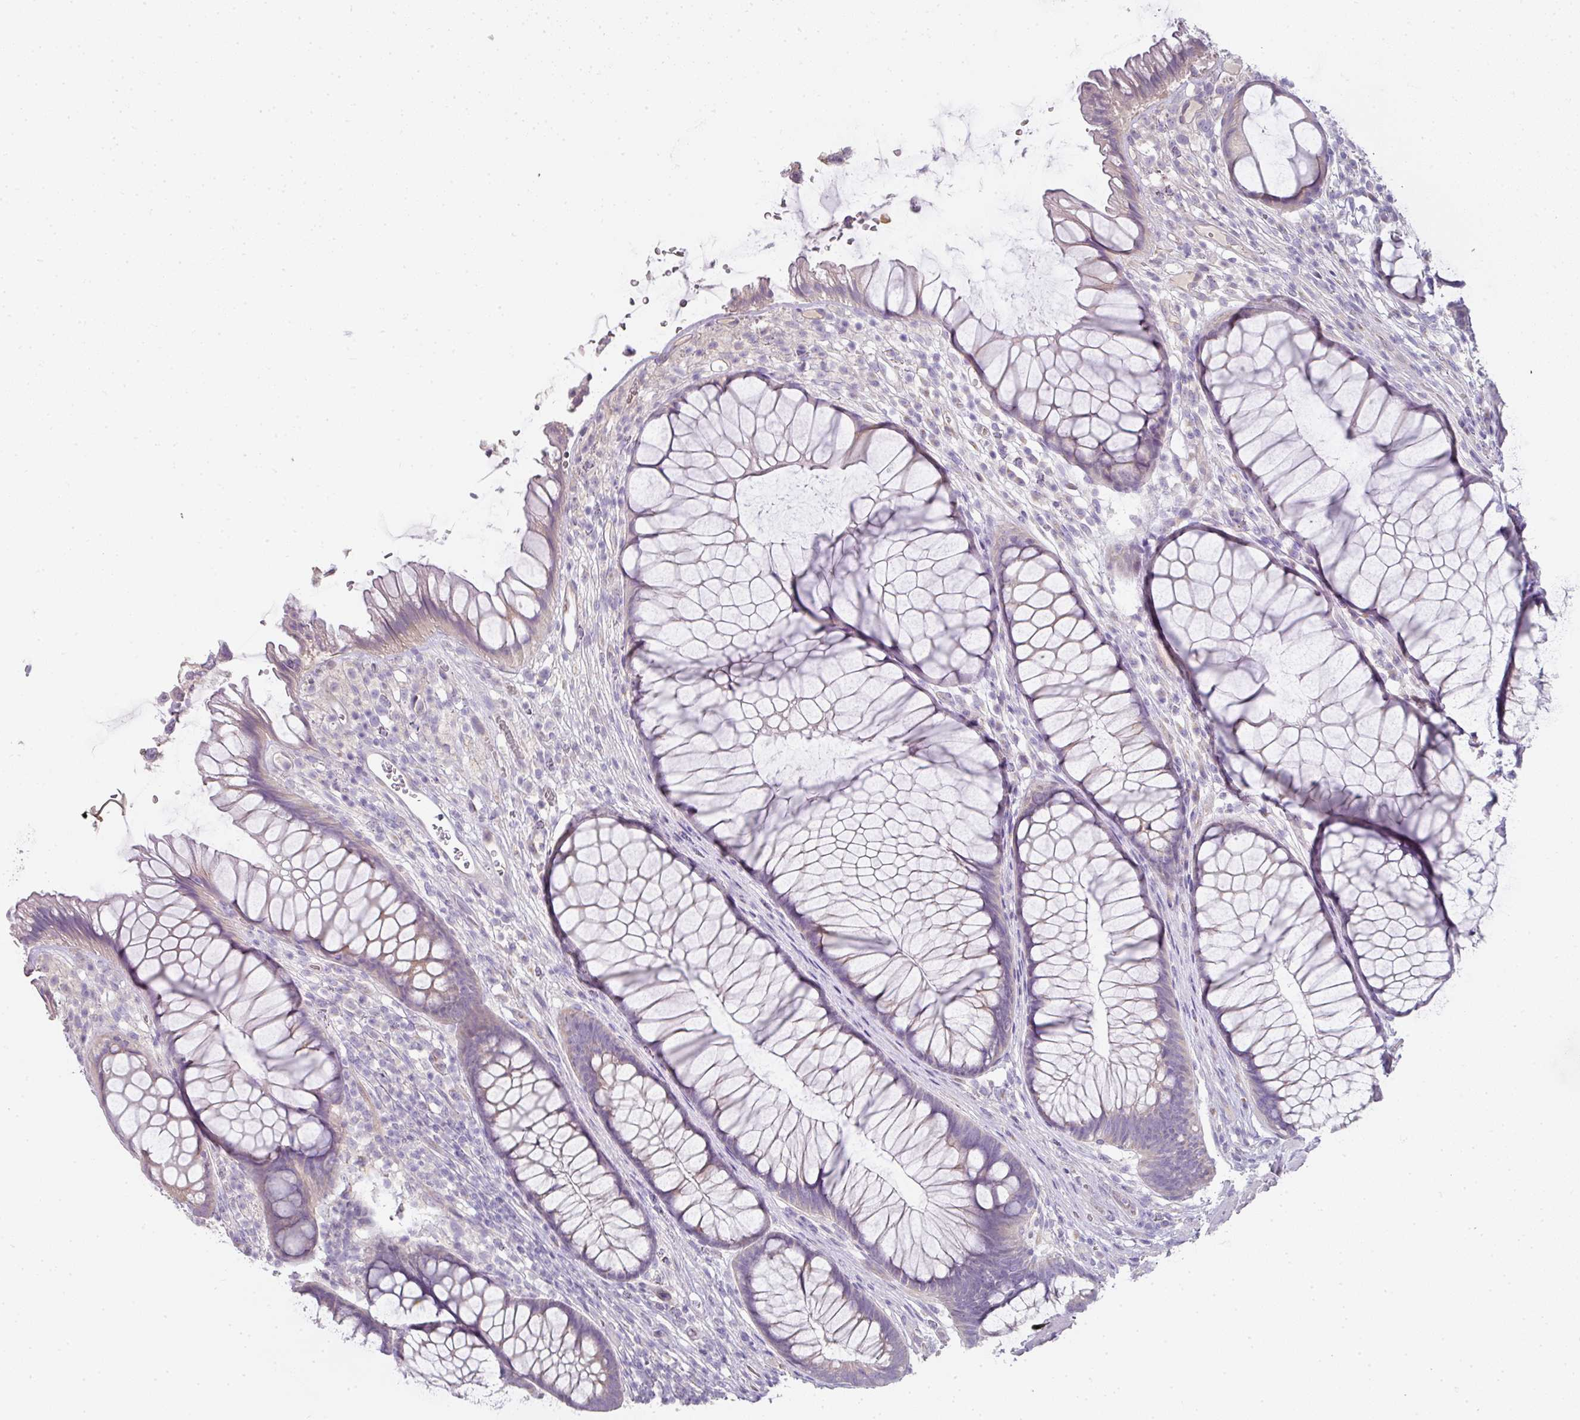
{"staining": {"intensity": "negative", "quantity": "none", "location": "none"}, "tissue": "rectum", "cell_type": "Glandular cells", "image_type": "normal", "snomed": [{"axis": "morphology", "description": "Normal tissue, NOS"}, {"axis": "topography", "description": "Smooth muscle"}, {"axis": "topography", "description": "Rectum"}], "caption": "Immunohistochemistry (IHC) histopathology image of unremarkable rectum: human rectum stained with DAB (3,3'-diaminobenzidine) reveals no significant protein positivity in glandular cells.", "gene": "HHEX", "patient": {"sex": "male", "age": 53}}